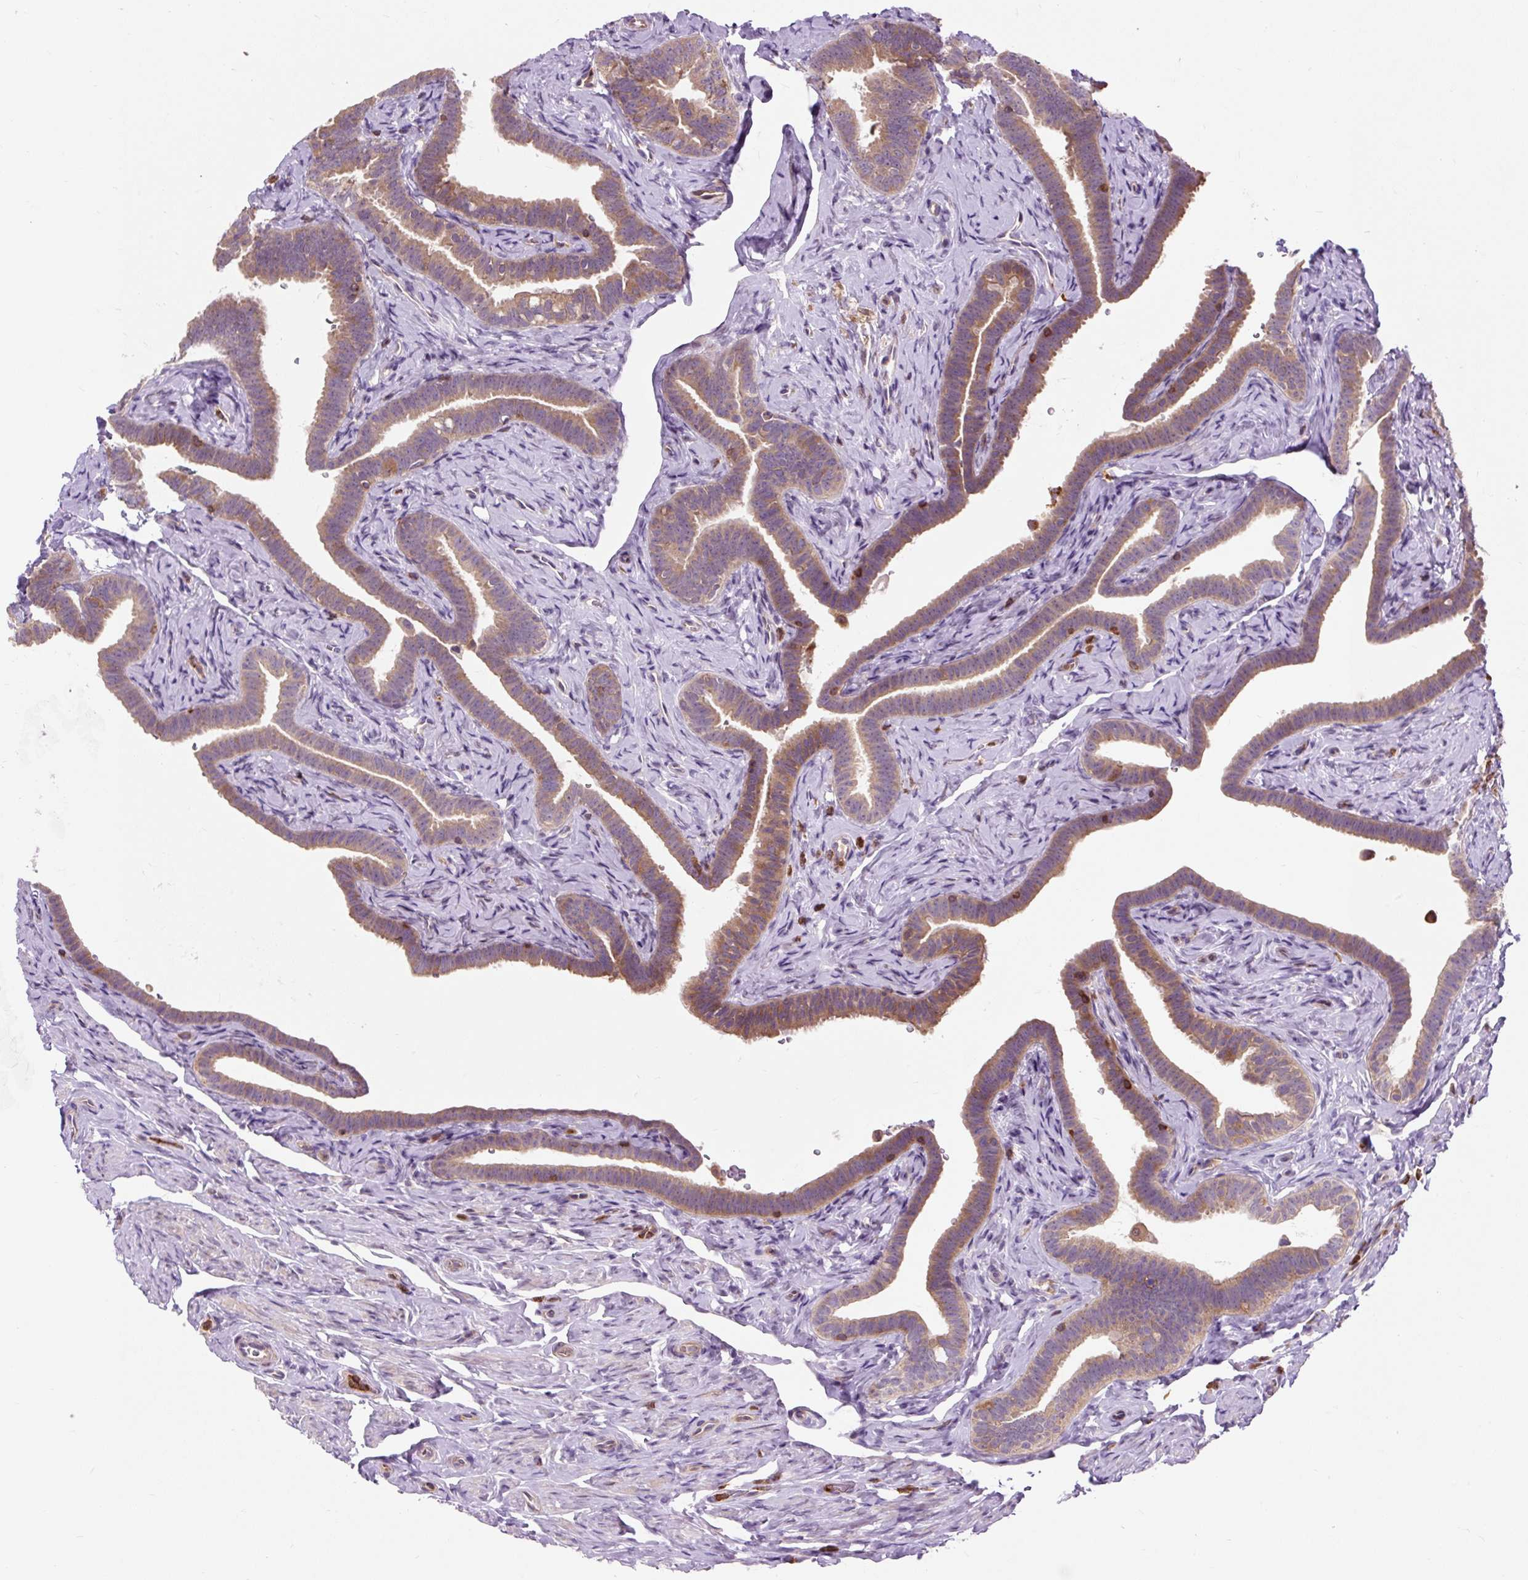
{"staining": {"intensity": "moderate", "quantity": ">75%", "location": "cytoplasmic/membranous"}, "tissue": "fallopian tube", "cell_type": "Glandular cells", "image_type": "normal", "snomed": [{"axis": "morphology", "description": "Normal tissue, NOS"}, {"axis": "topography", "description": "Fallopian tube"}], "caption": "Fallopian tube stained for a protein shows moderate cytoplasmic/membranous positivity in glandular cells. (IHC, brightfield microscopy, high magnification).", "gene": "CISD3", "patient": {"sex": "female", "age": 69}}